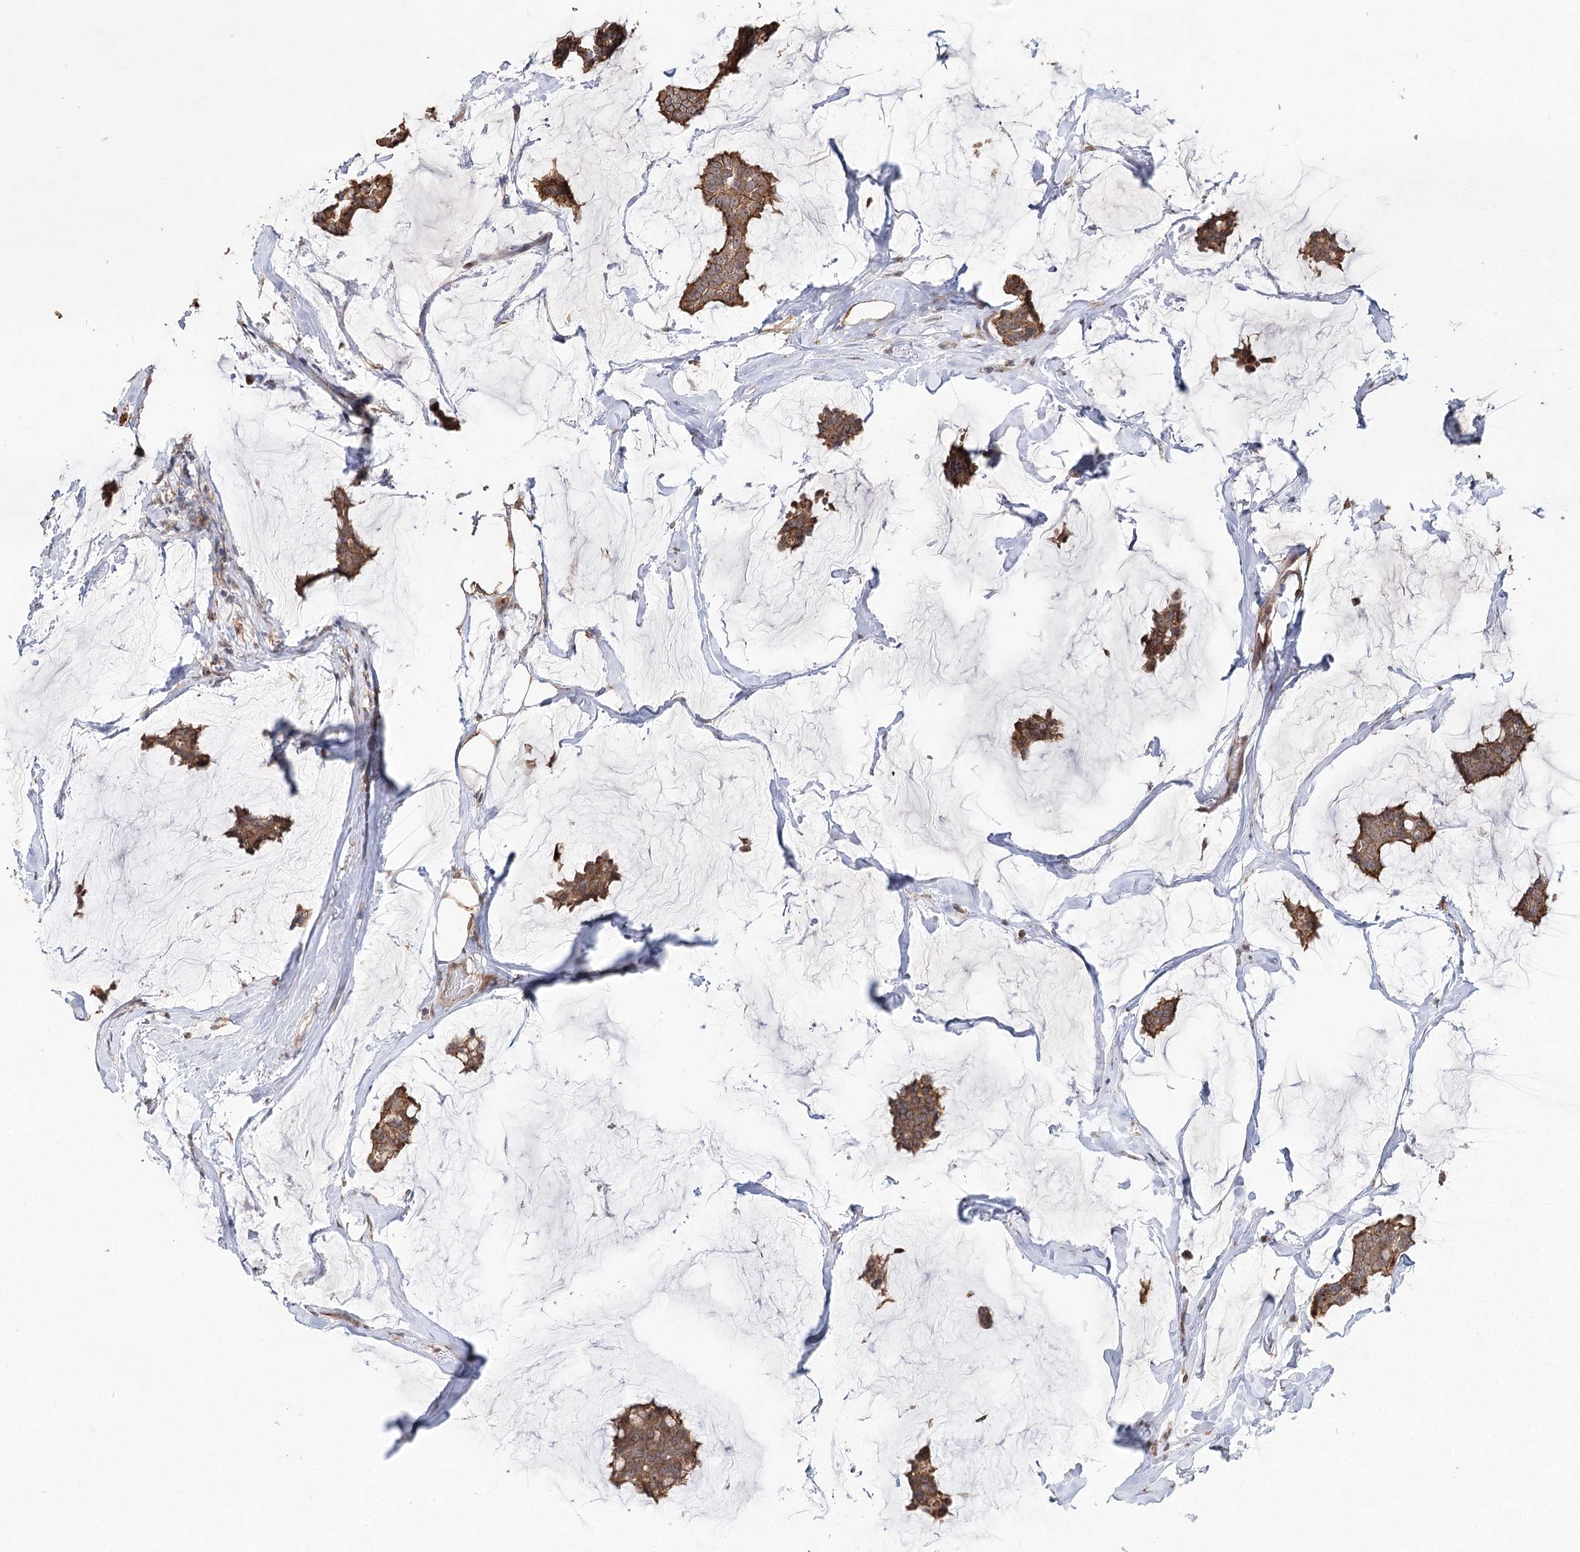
{"staining": {"intensity": "moderate", "quantity": ">75%", "location": "cytoplasmic/membranous"}, "tissue": "breast cancer", "cell_type": "Tumor cells", "image_type": "cancer", "snomed": [{"axis": "morphology", "description": "Duct carcinoma"}, {"axis": "topography", "description": "Breast"}], "caption": "This histopathology image displays breast cancer (infiltrating ductal carcinoma) stained with IHC to label a protein in brown. The cytoplasmic/membranous of tumor cells show moderate positivity for the protein. Nuclei are counter-stained blue.", "gene": "DMXL1", "patient": {"sex": "female", "age": 93}}